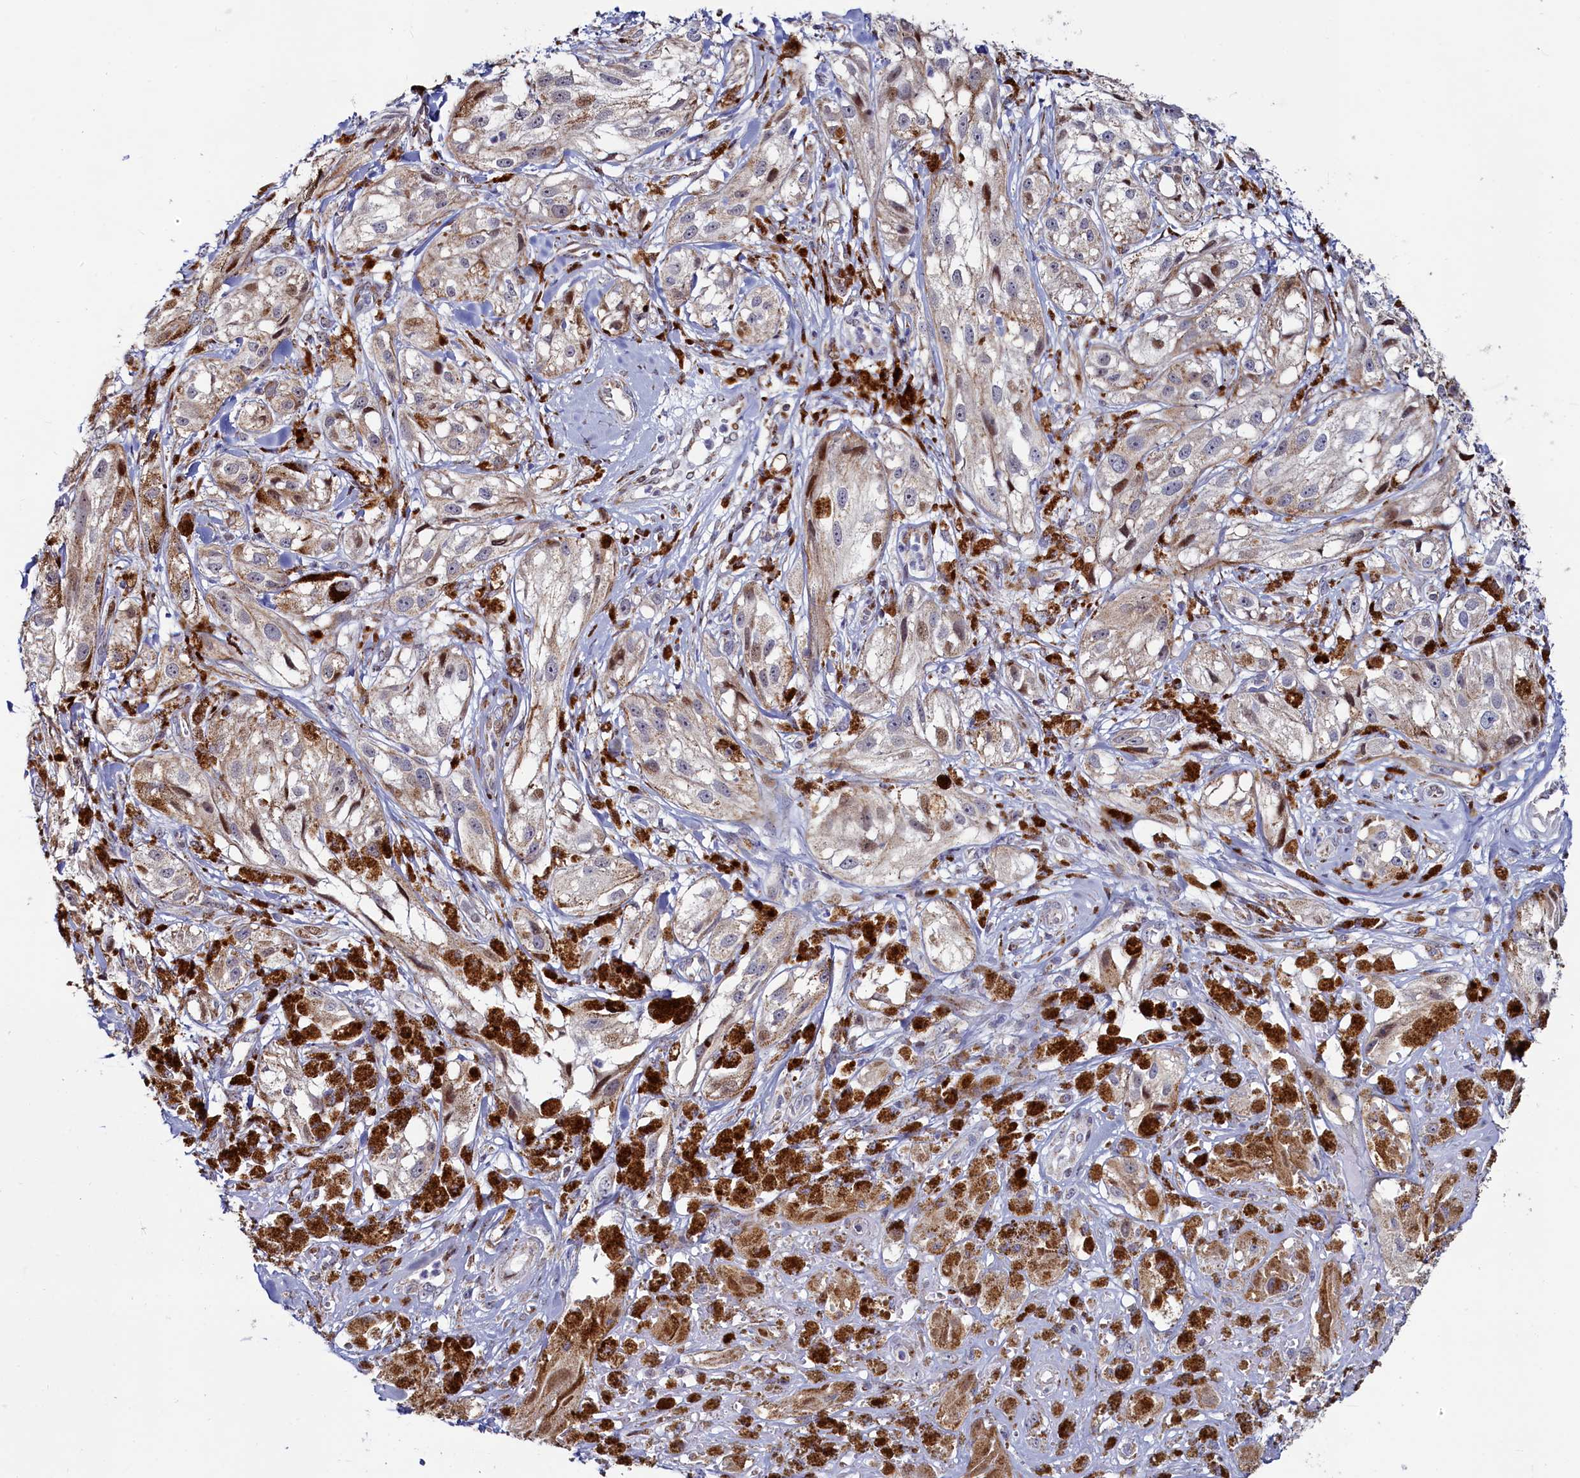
{"staining": {"intensity": "weak", "quantity": "<25%", "location": "cytoplasmic/membranous"}, "tissue": "melanoma", "cell_type": "Tumor cells", "image_type": "cancer", "snomed": [{"axis": "morphology", "description": "Malignant melanoma, NOS"}, {"axis": "topography", "description": "Skin"}], "caption": "Tumor cells are negative for protein expression in human melanoma.", "gene": "HDGFL3", "patient": {"sex": "male", "age": 88}}